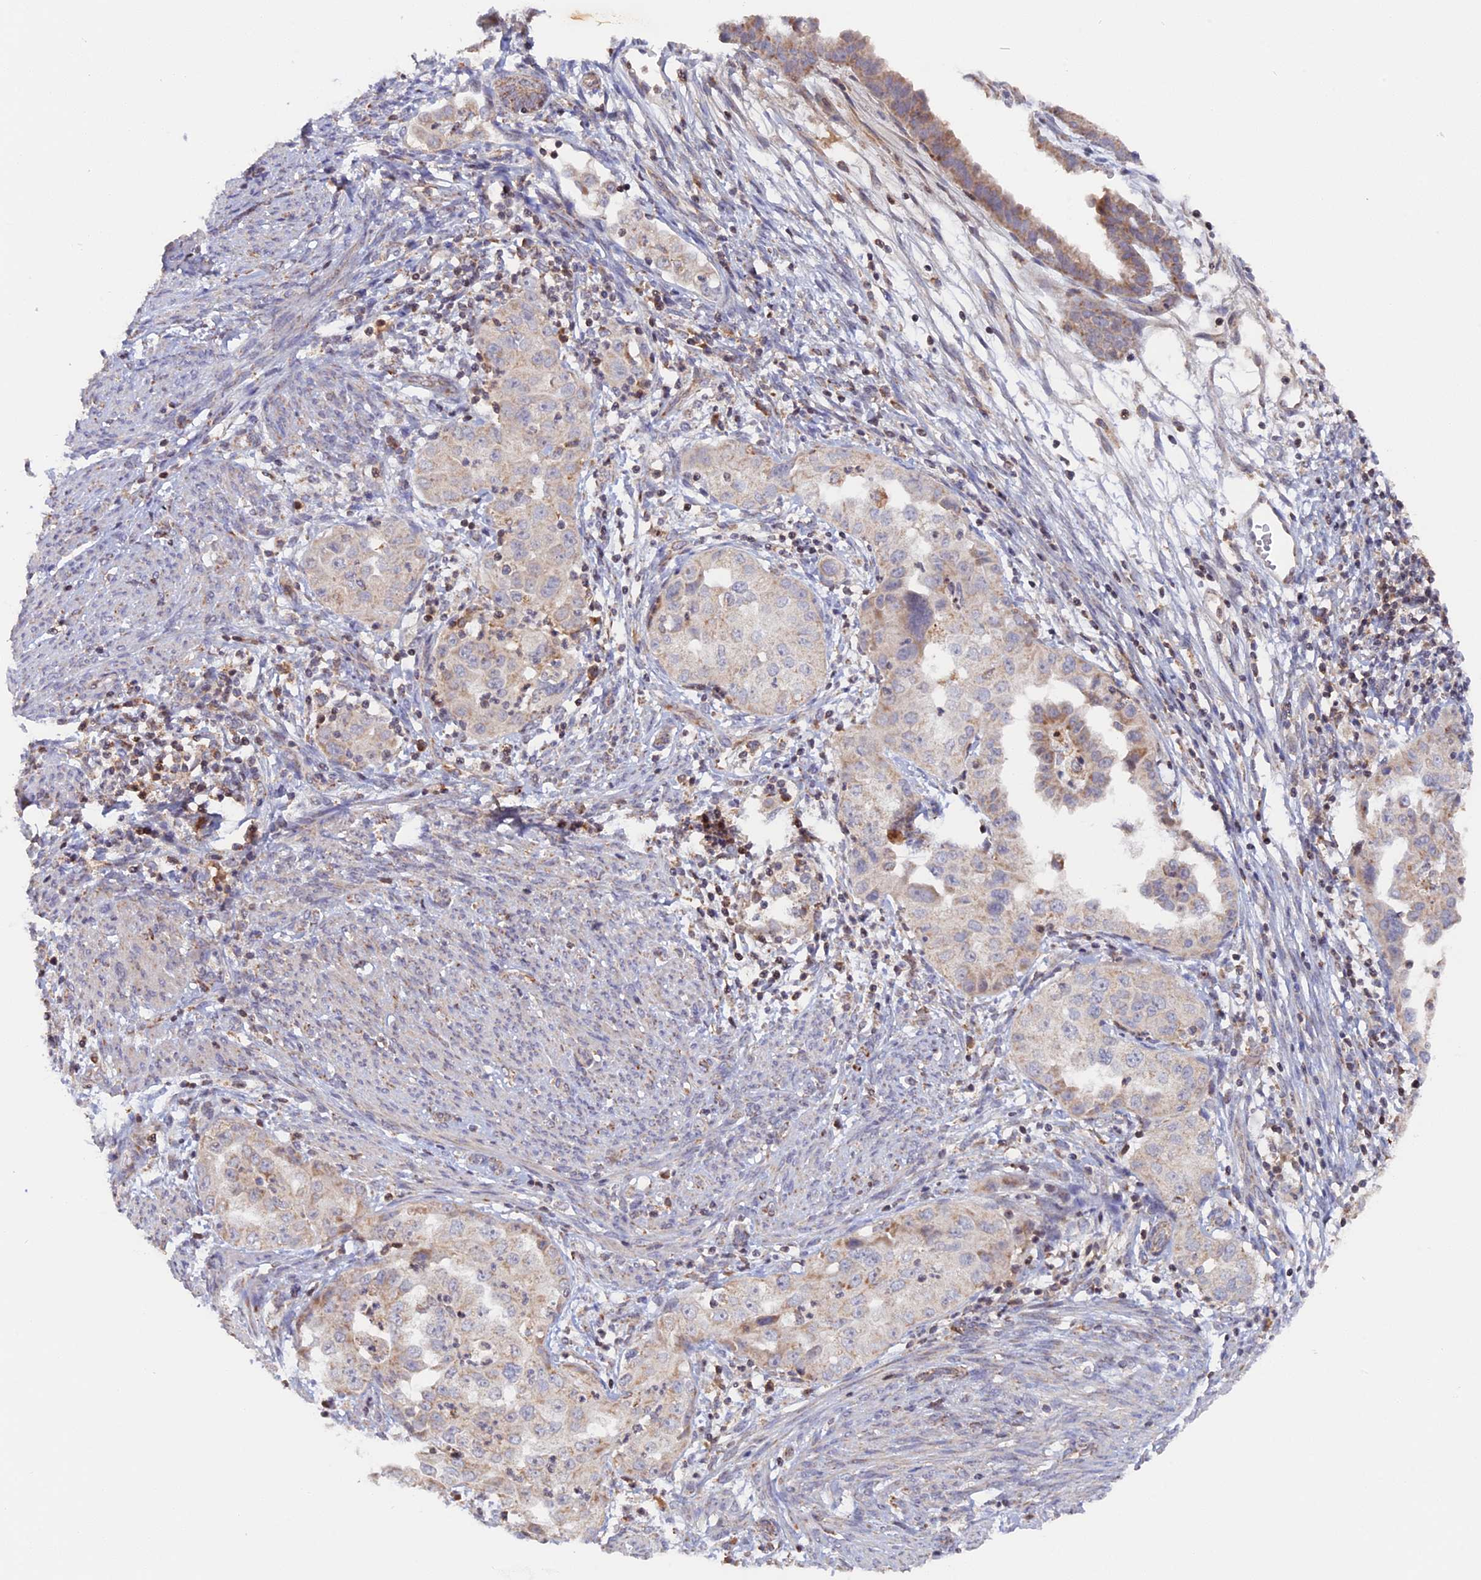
{"staining": {"intensity": "moderate", "quantity": "25%-75%", "location": "cytoplasmic/membranous"}, "tissue": "endometrial cancer", "cell_type": "Tumor cells", "image_type": "cancer", "snomed": [{"axis": "morphology", "description": "Adenocarcinoma, NOS"}, {"axis": "topography", "description": "Endometrium"}], "caption": "This micrograph reveals immunohistochemistry staining of endometrial cancer (adenocarcinoma), with medium moderate cytoplasmic/membranous positivity in approximately 25%-75% of tumor cells.", "gene": "MPV17L", "patient": {"sex": "female", "age": 85}}